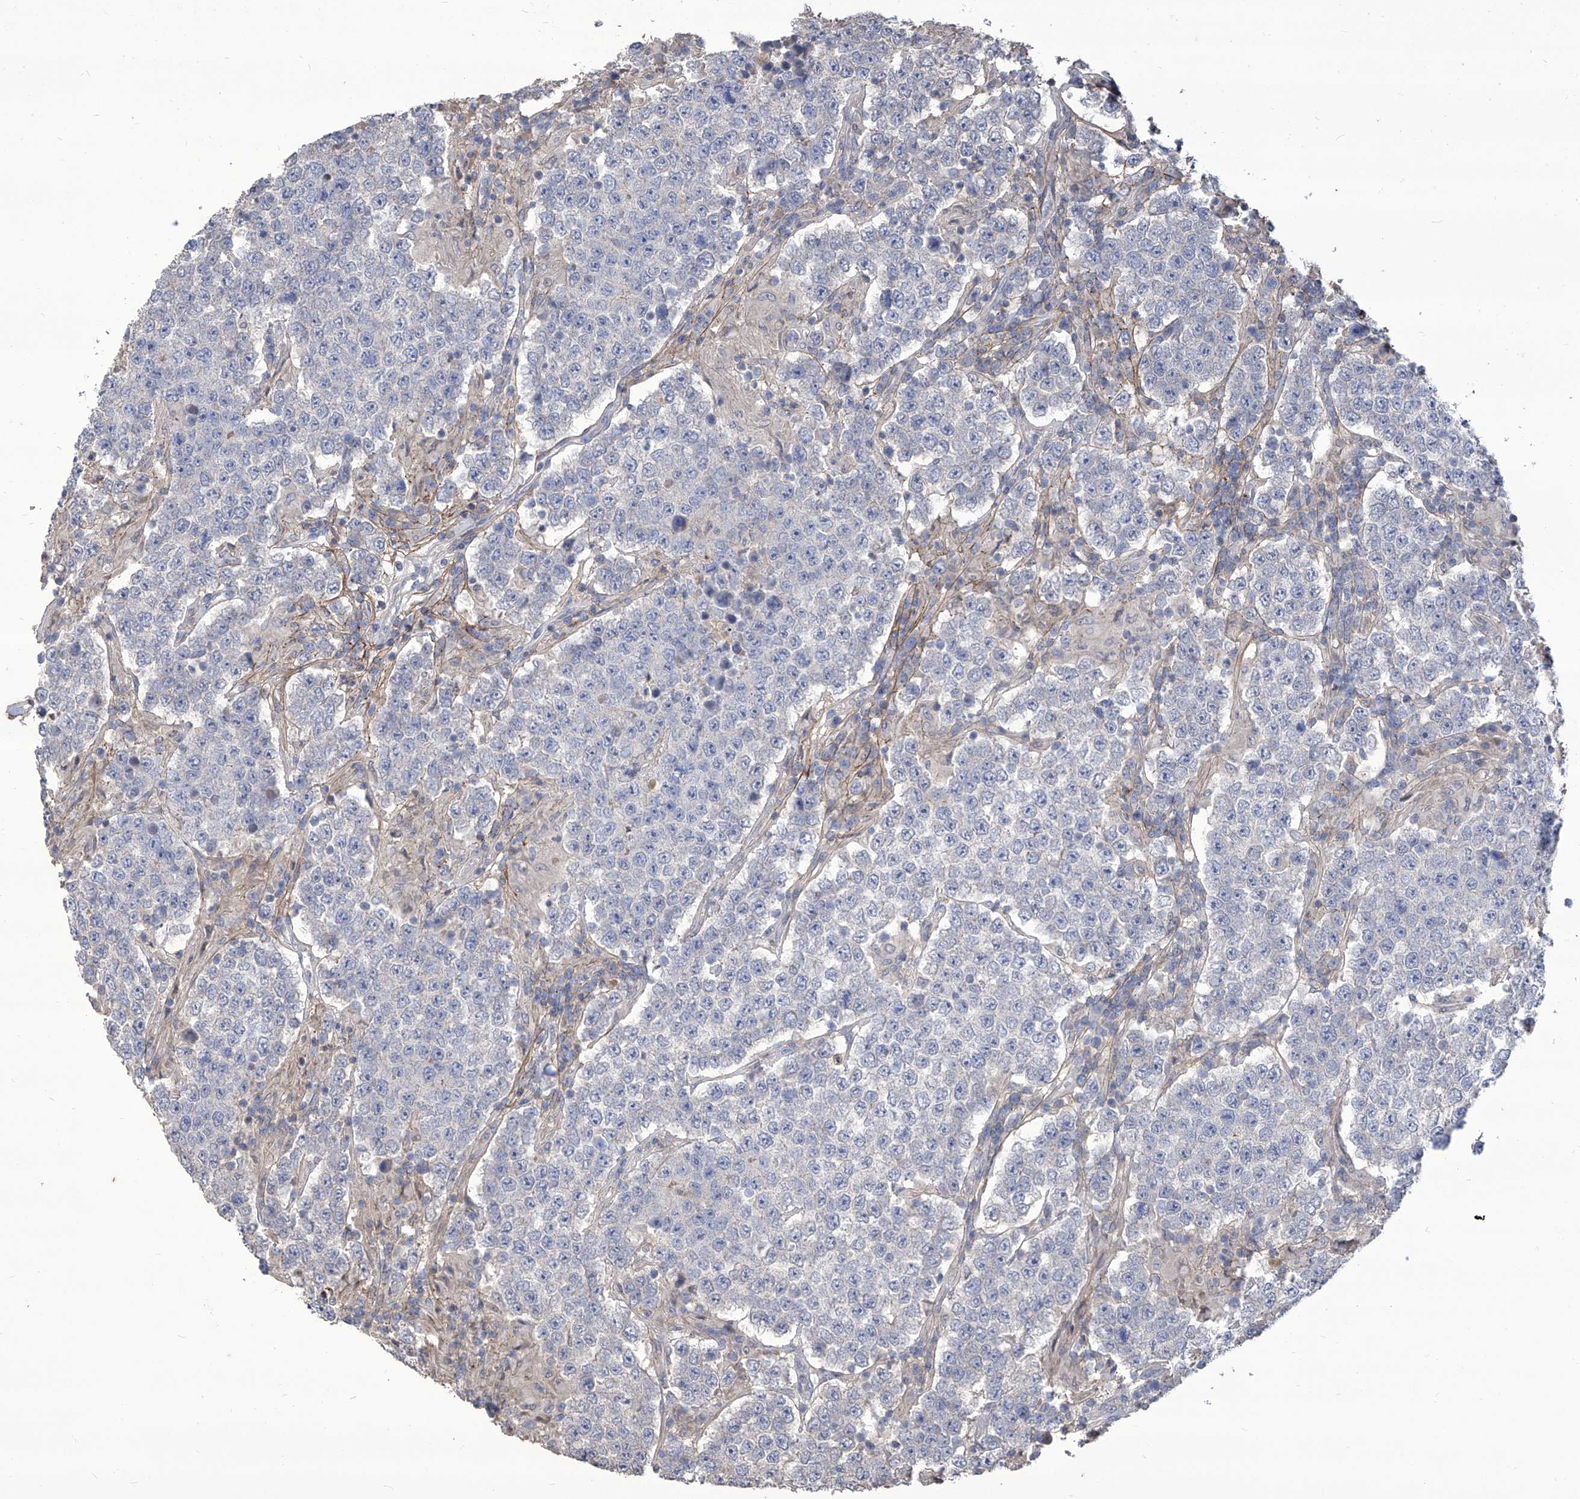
{"staining": {"intensity": "negative", "quantity": "none", "location": "none"}, "tissue": "testis cancer", "cell_type": "Tumor cells", "image_type": "cancer", "snomed": [{"axis": "morphology", "description": "Normal tissue, NOS"}, {"axis": "morphology", "description": "Urothelial carcinoma, High grade"}, {"axis": "morphology", "description": "Seminoma, NOS"}, {"axis": "morphology", "description": "Carcinoma, Embryonal, NOS"}, {"axis": "topography", "description": "Urinary bladder"}, {"axis": "topography", "description": "Testis"}], "caption": "Immunohistochemistry (IHC) histopathology image of high-grade urothelial carcinoma (testis) stained for a protein (brown), which demonstrates no staining in tumor cells.", "gene": "TXNIP", "patient": {"sex": "male", "age": 41}}